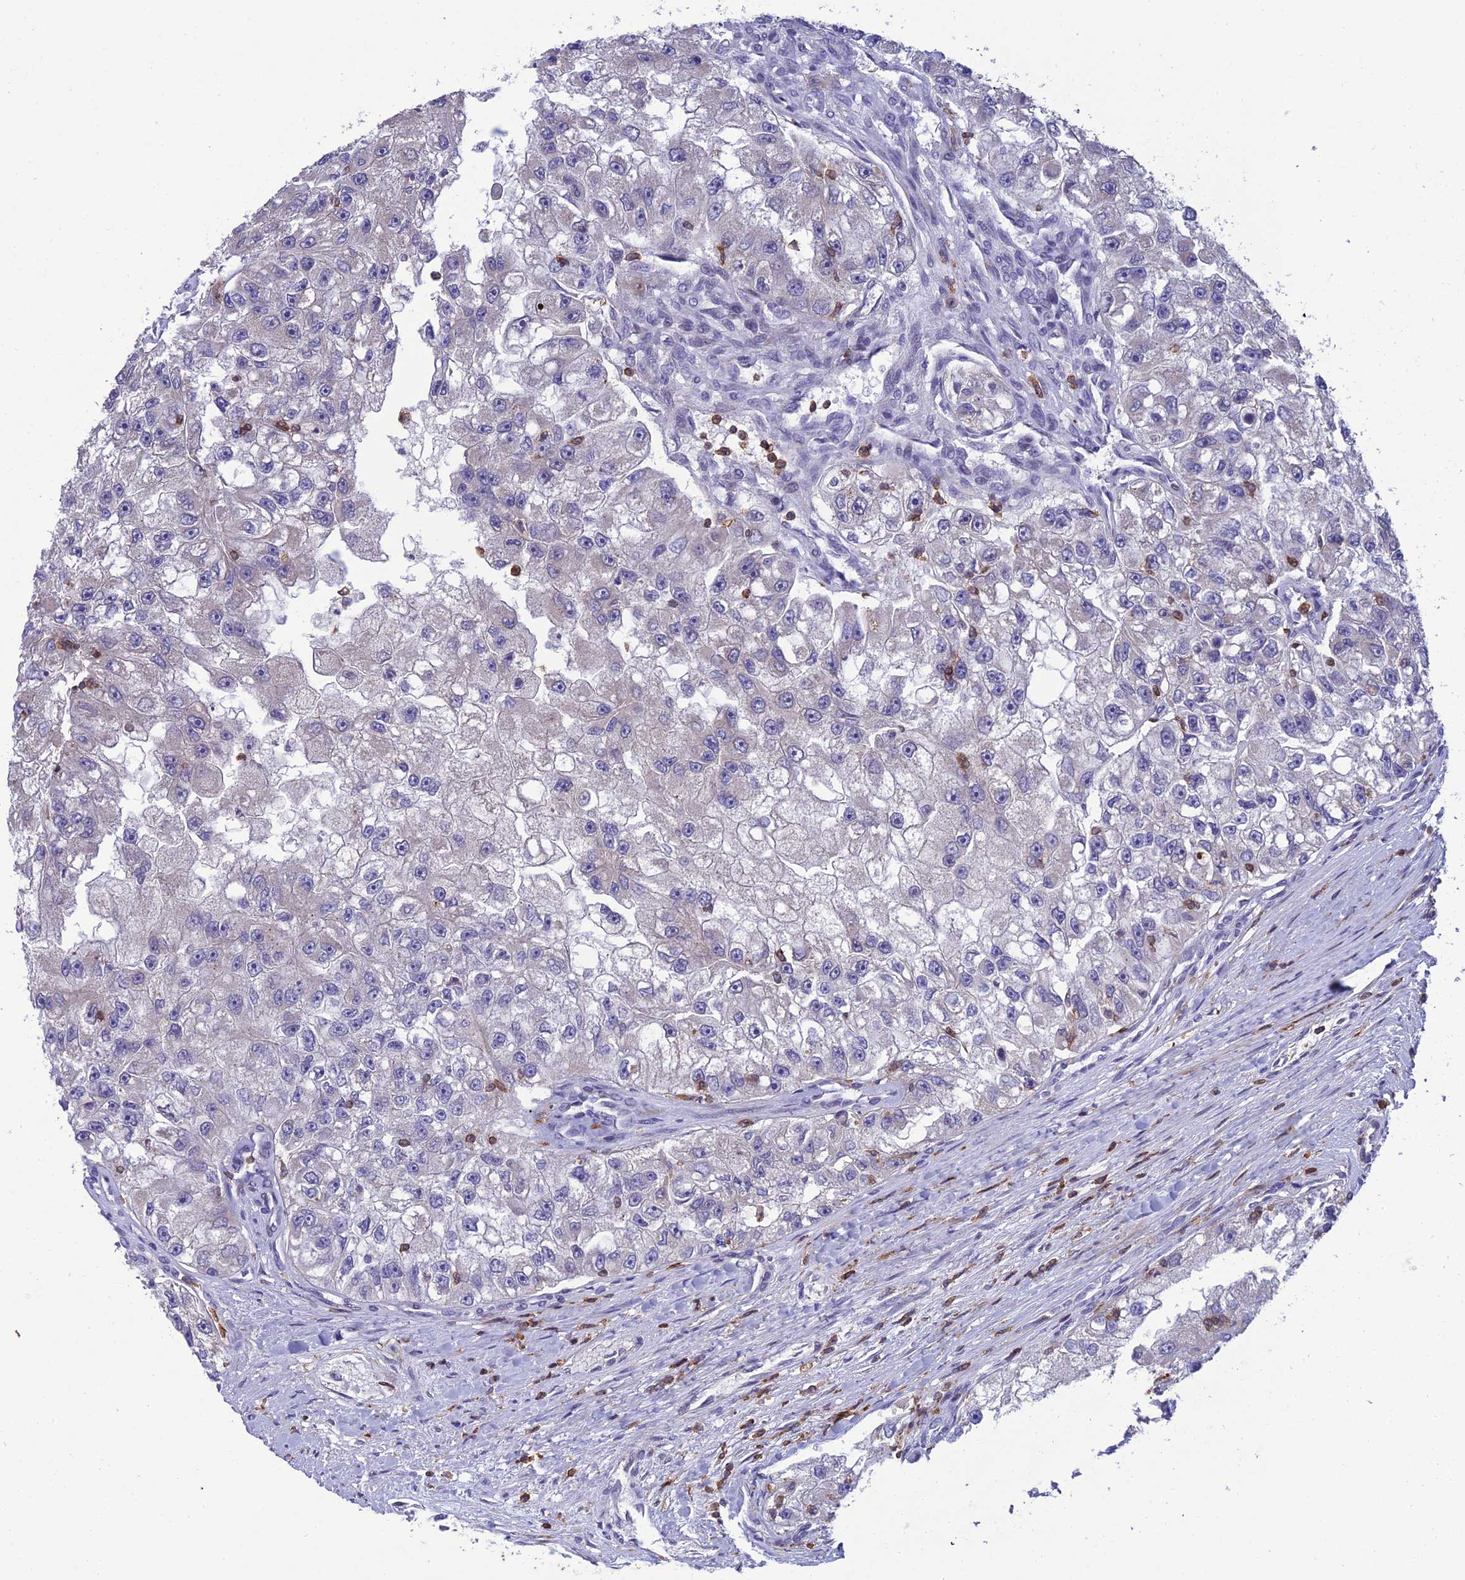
{"staining": {"intensity": "negative", "quantity": "none", "location": "none"}, "tissue": "renal cancer", "cell_type": "Tumor cells", "image_type": "cancer", "snomed": [{"axis": "morphology", "description": "Adenocarcinoma, NOS"}, {"axis": "topography", "description": "Kidney"}], "caption": "This is an immunohistochemistry (IHC) micrograph of human adenocarcinoma (renal). There is no staining in tumor cells.", "gene": "FAM76A", "patient": {"sex": "male", "age": 63}}